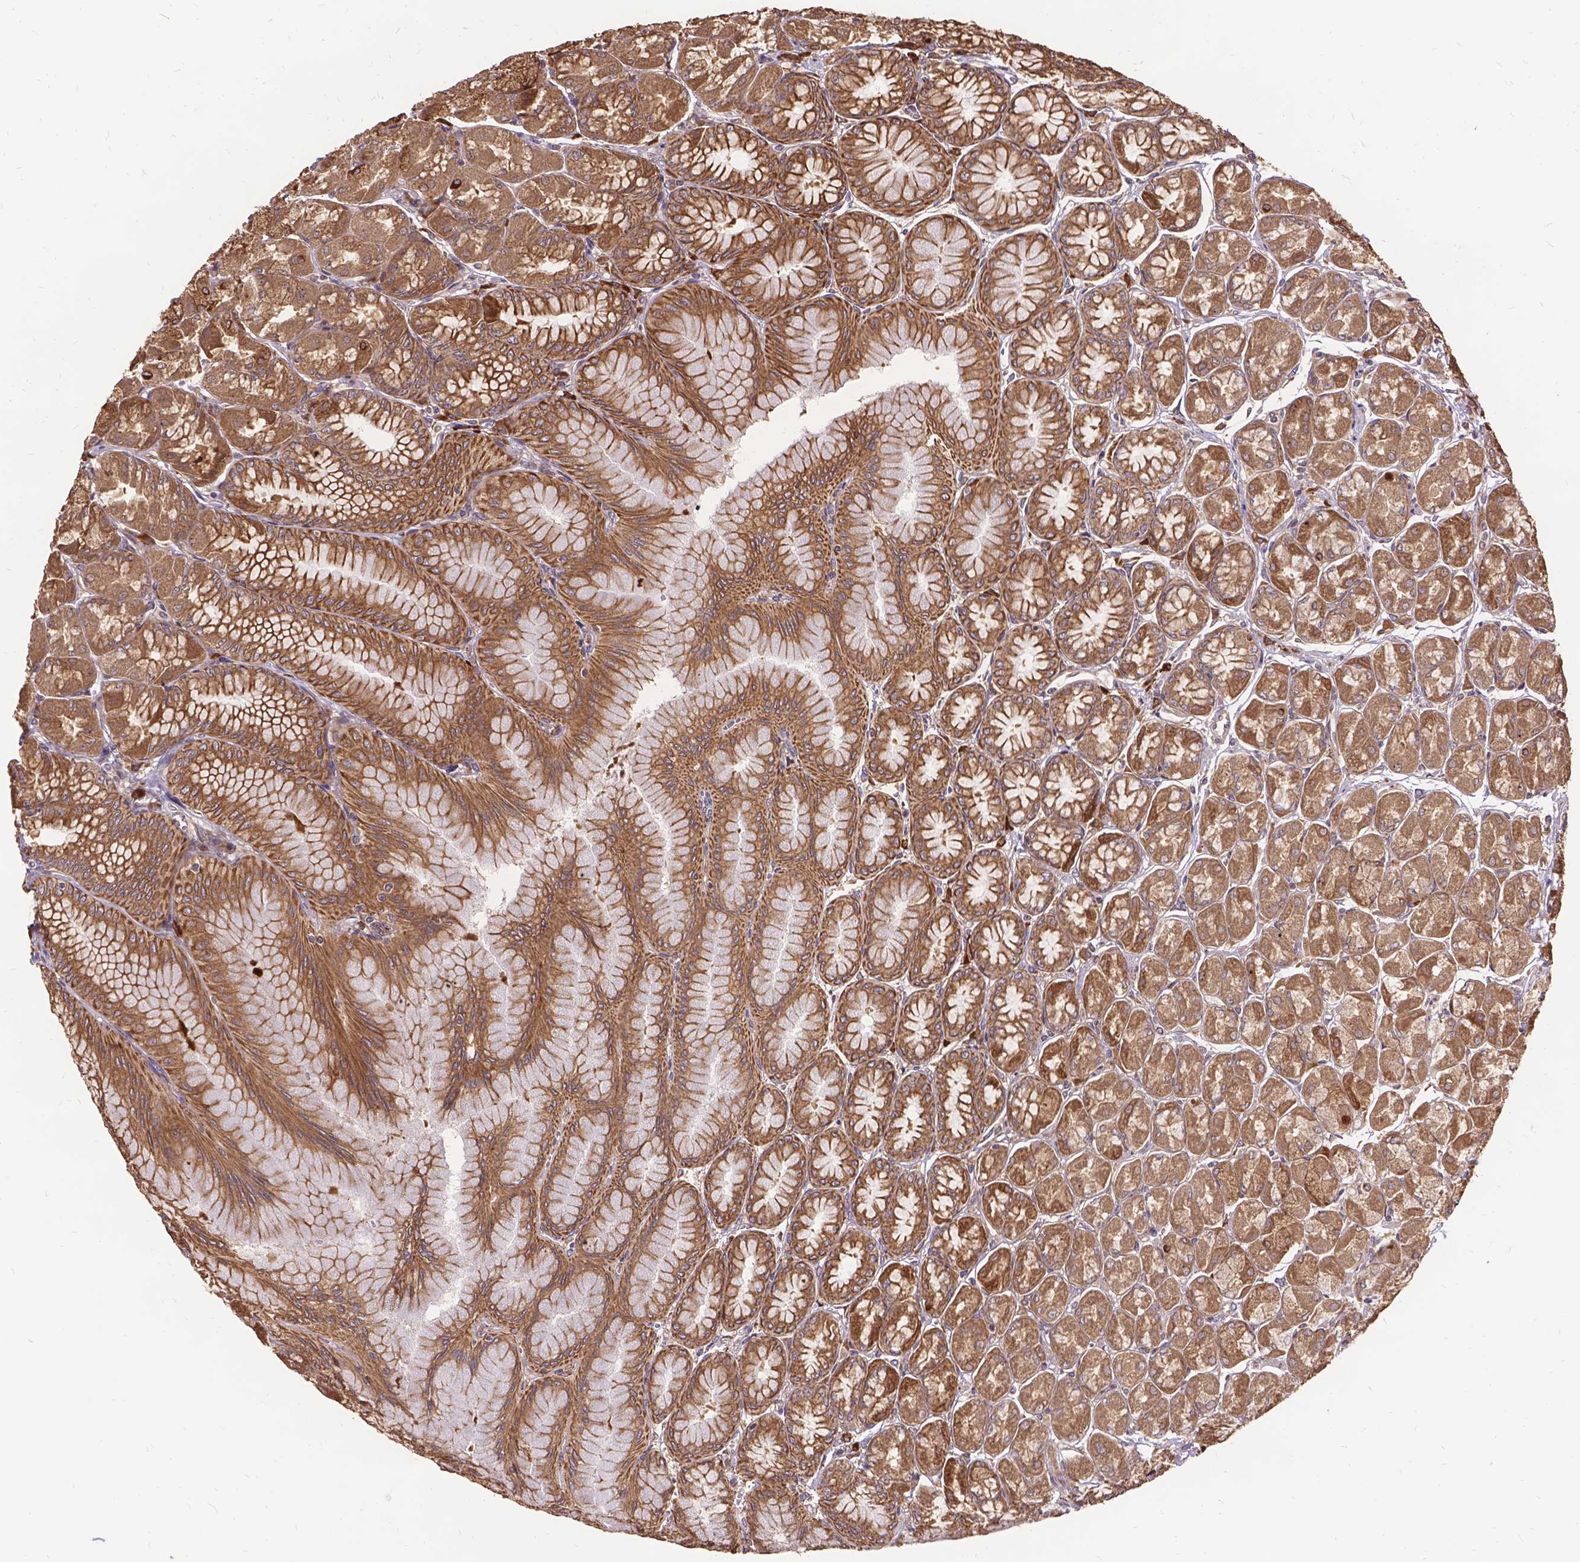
{"staining": {"intensity": "moderate", "quantity": ">75%", "location": "cytoplasmic/membranous"}, "tissue": "stomach", "cell_type": "Glandular cells", "image_type": "normal", "snomed": [{"axis": "morphology", "description": "Normal tissue, NOS"}, {"axis": "topography", "description": "Stomach, upper"}], "caption": "Glandular cells exhibit moderate cytoplasmic/membranous positivity in about >75% of cells in unremarkable stomach. (IHC, brightfield microscopy, high magnification).", "gene": "DENND6A", "patient": {"sex": "male", "age": 60}}